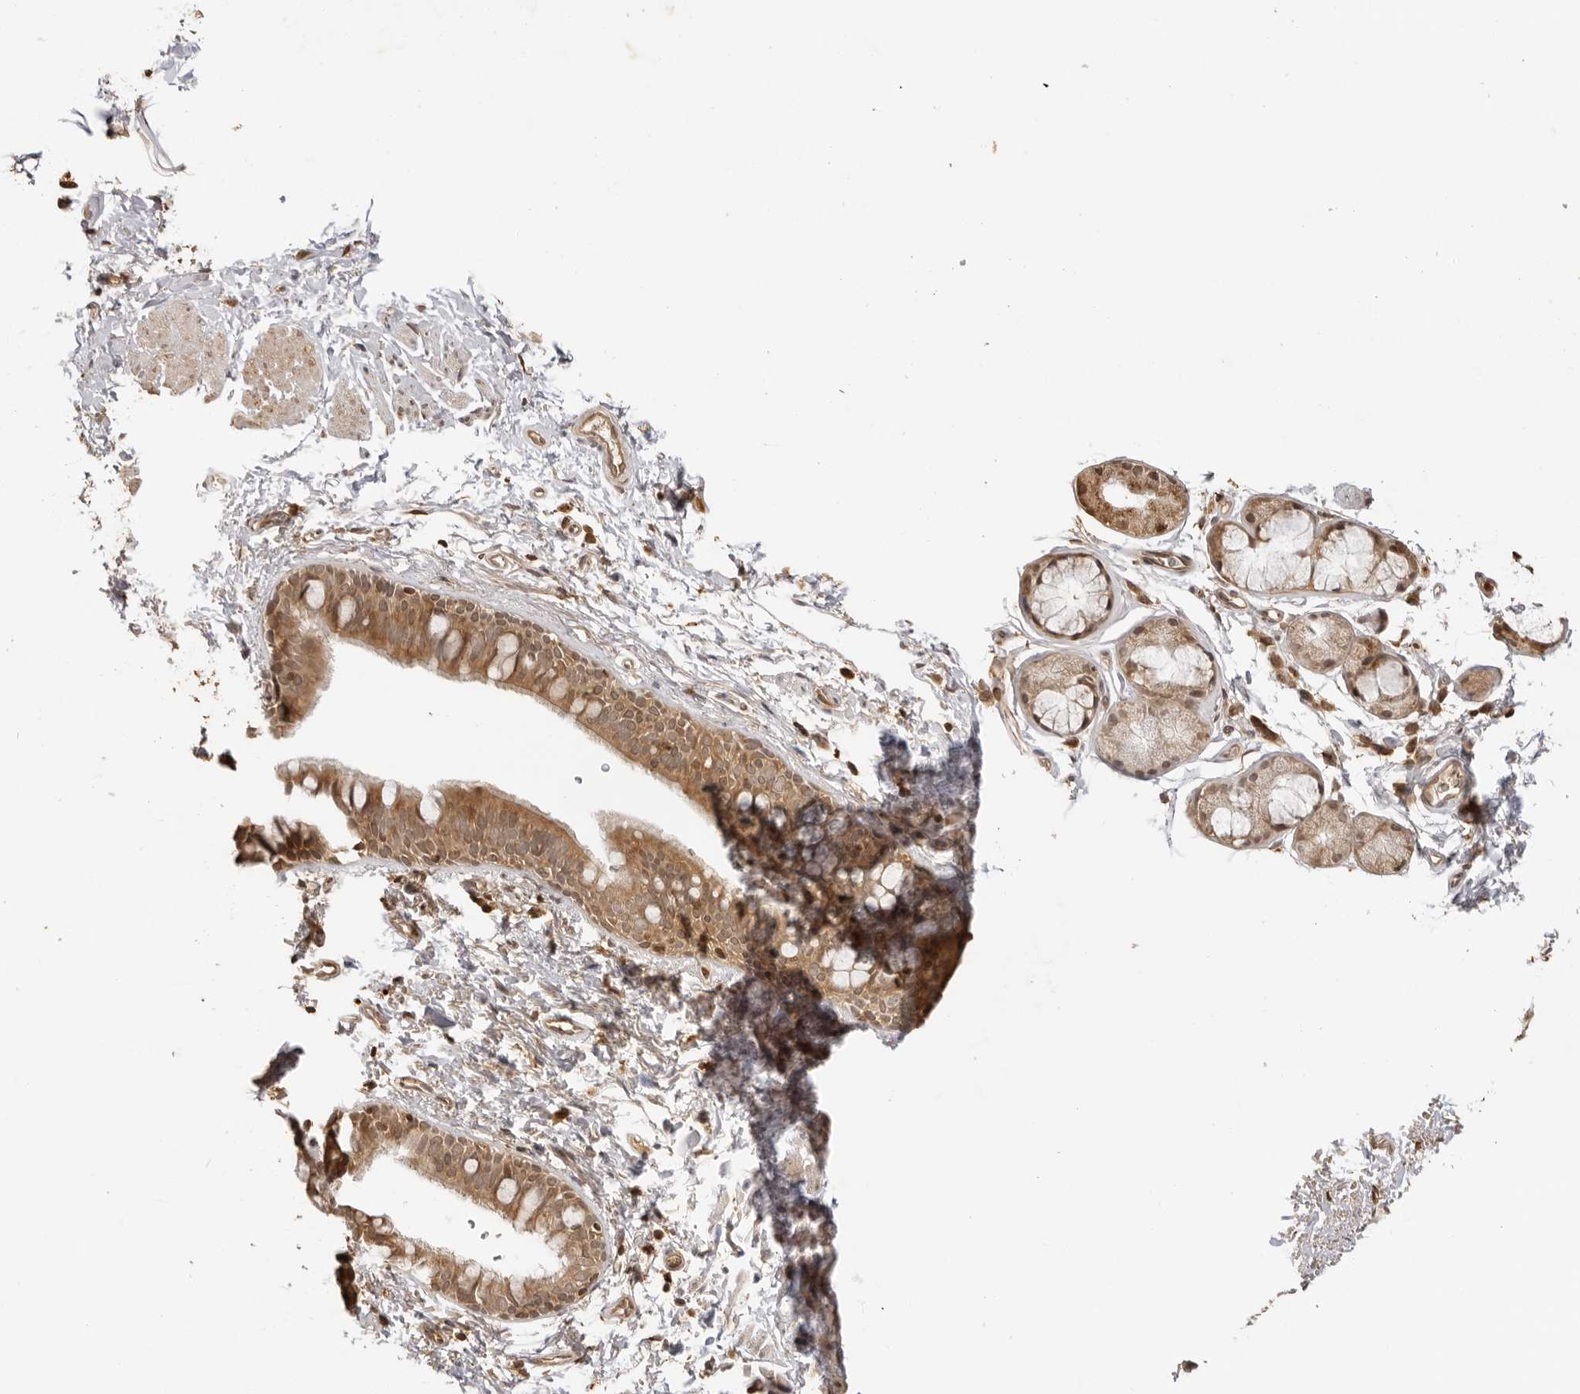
{"staining": {"intensity": "moderate", "quantity": ">75%", "location": "cytoplasmic/membranous"}, "tissue": "bronchus", "cell_type": "Respiratory epithelial cells", "image_type": "normal", "snomed": [{"axis": "morphology", "description": "Normal tissue, NOS"}, {"axis": "topography", "description": "Cartilage tissue"}, {"axis": "topography", "description": "Bronchus"}, {"axis": "topography", "description": "Lung"}], "caption": "Moderate cytoplasmic/membranous protein expression is seen in approximately >75% of respiratory epithelial cells in bronchus.", "gene": "IKBKE", "patient": {"sex": "male", "age": 64}}